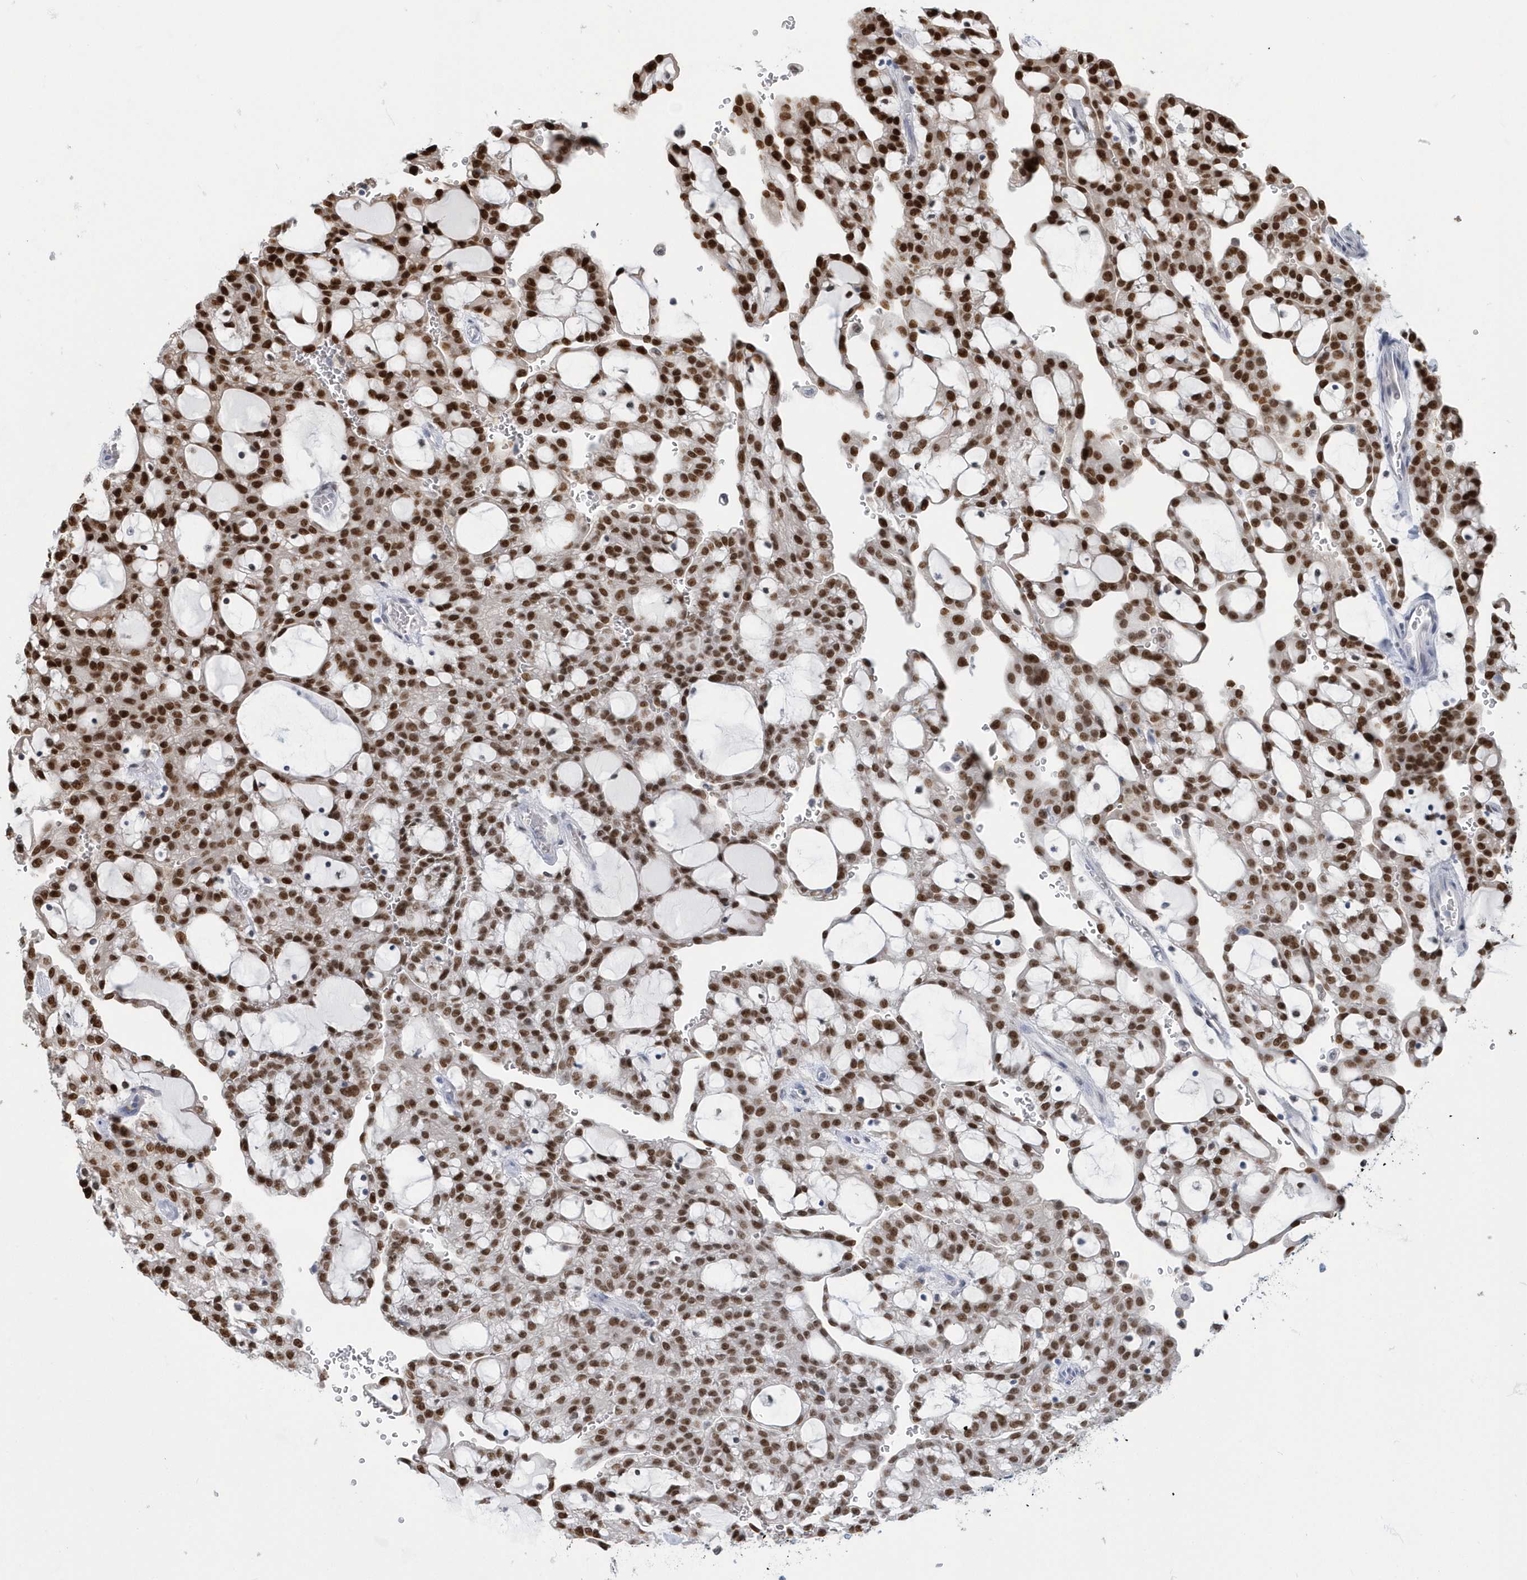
{"staining": {"intensity": "strong", "quantity": ">75%", "location": "nuclear"}, "tissue": "renal cancer", "cell_type": "Tumor cells", "image_type": "cancer", "snomed": [{"axis": "morphology", "description": "Adenocarcinoma, NOS"}, {"axis": "topography", "description": "Kidney"}], "caption": "A photomicrograph of human renal cancer stained for a protein reveals strong nuclear brown staining in tumor cells. The protein is stained brown, and the nuclei are stained in blue (DAB (3,3'-diaminobenzidine) IHC with brightfield microscopy, high magnification).", "gene": "MACROH2A2", "patient": {"sex": "male", "age": 63}}